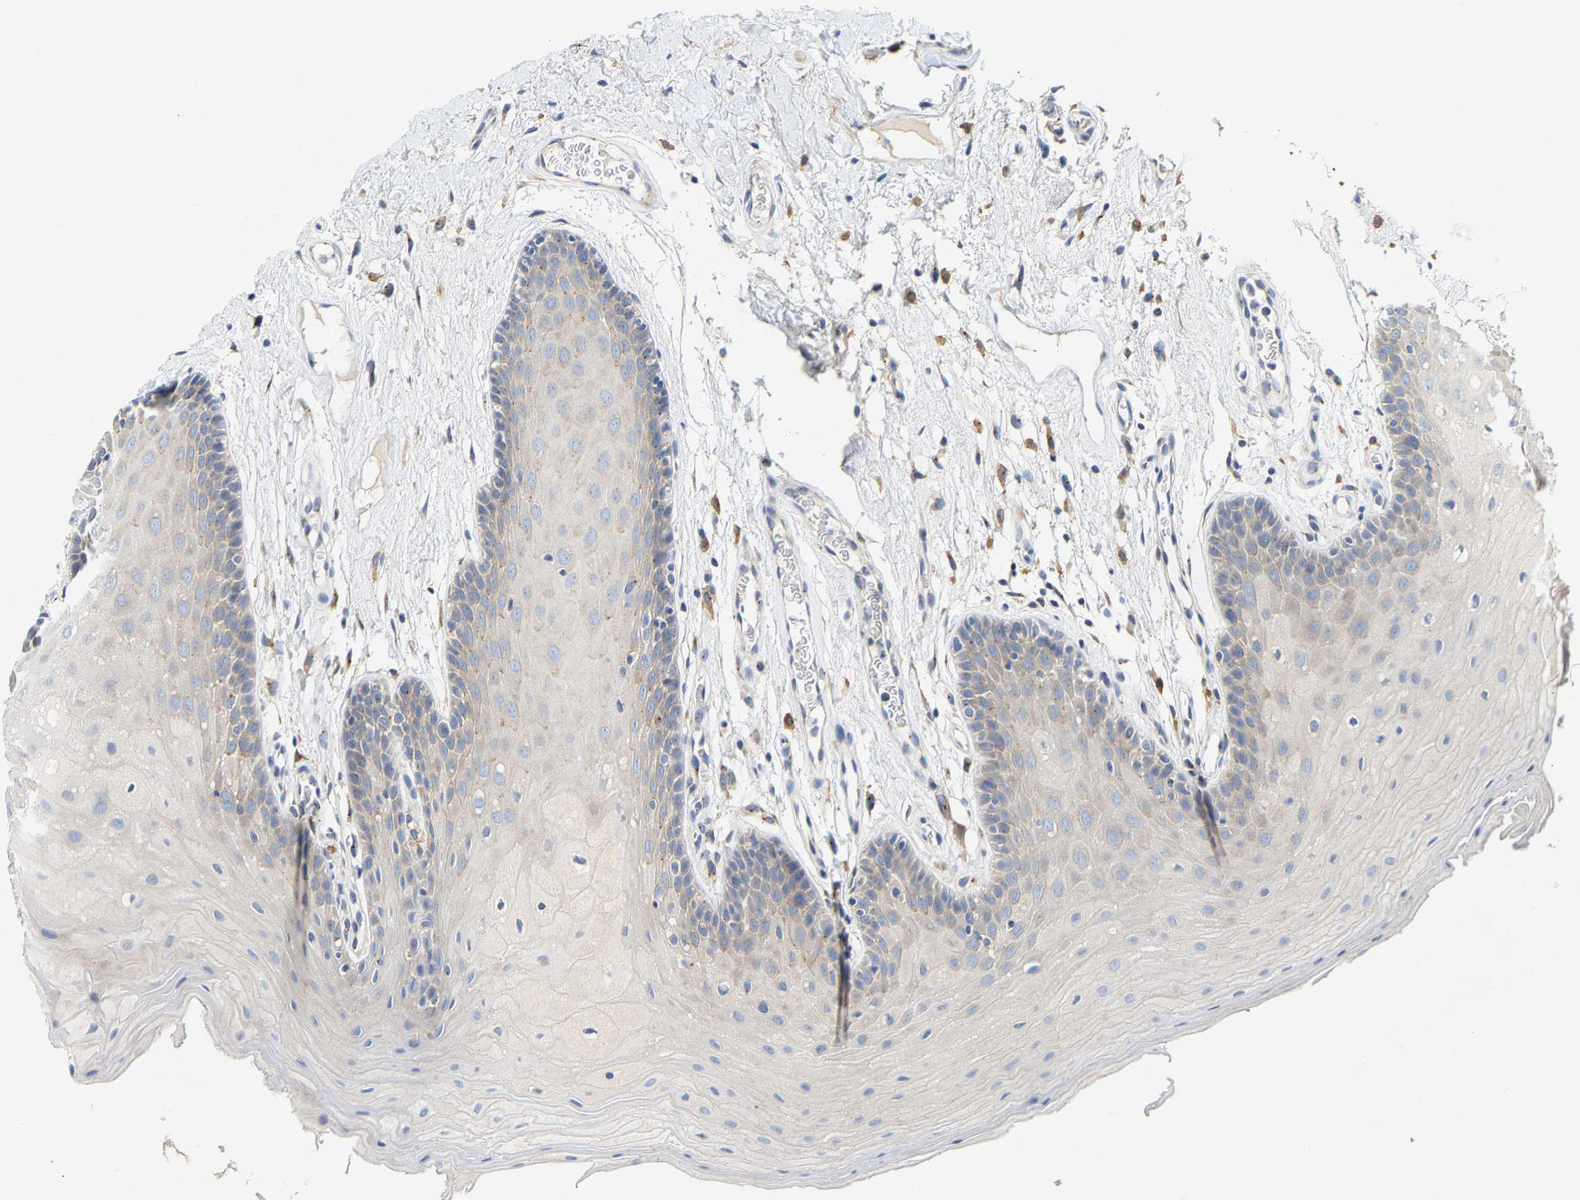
{"staining": {"intensity": "weak", "quantity": "<25%", "location": "cytoplasmic/membranous"}, "tissue": "oral mucosa", "cell_type": "Squamous epithelial cells", "image_type": "normal", "snomed": [{"axis": "morphology", "description": "Normal tissue, NOS"}, {"axis": "morphology", "description": "Squamous cell carcinoma, NOS"}, {"axis": "topography", "description": "Oral tissue"}, {"axis": "topography", "description": "Head-Neck"}], "caption": "High power microscopy photomicrograph of an IHC micrograph of normal oral mucosa, revealing no significant positivity in squamous epithelial cells. (DAB IHC visualized using brightfield microscopy, high magnification).", "gene": "PCNT", "patient": {"sex": "male", "age": 71}}